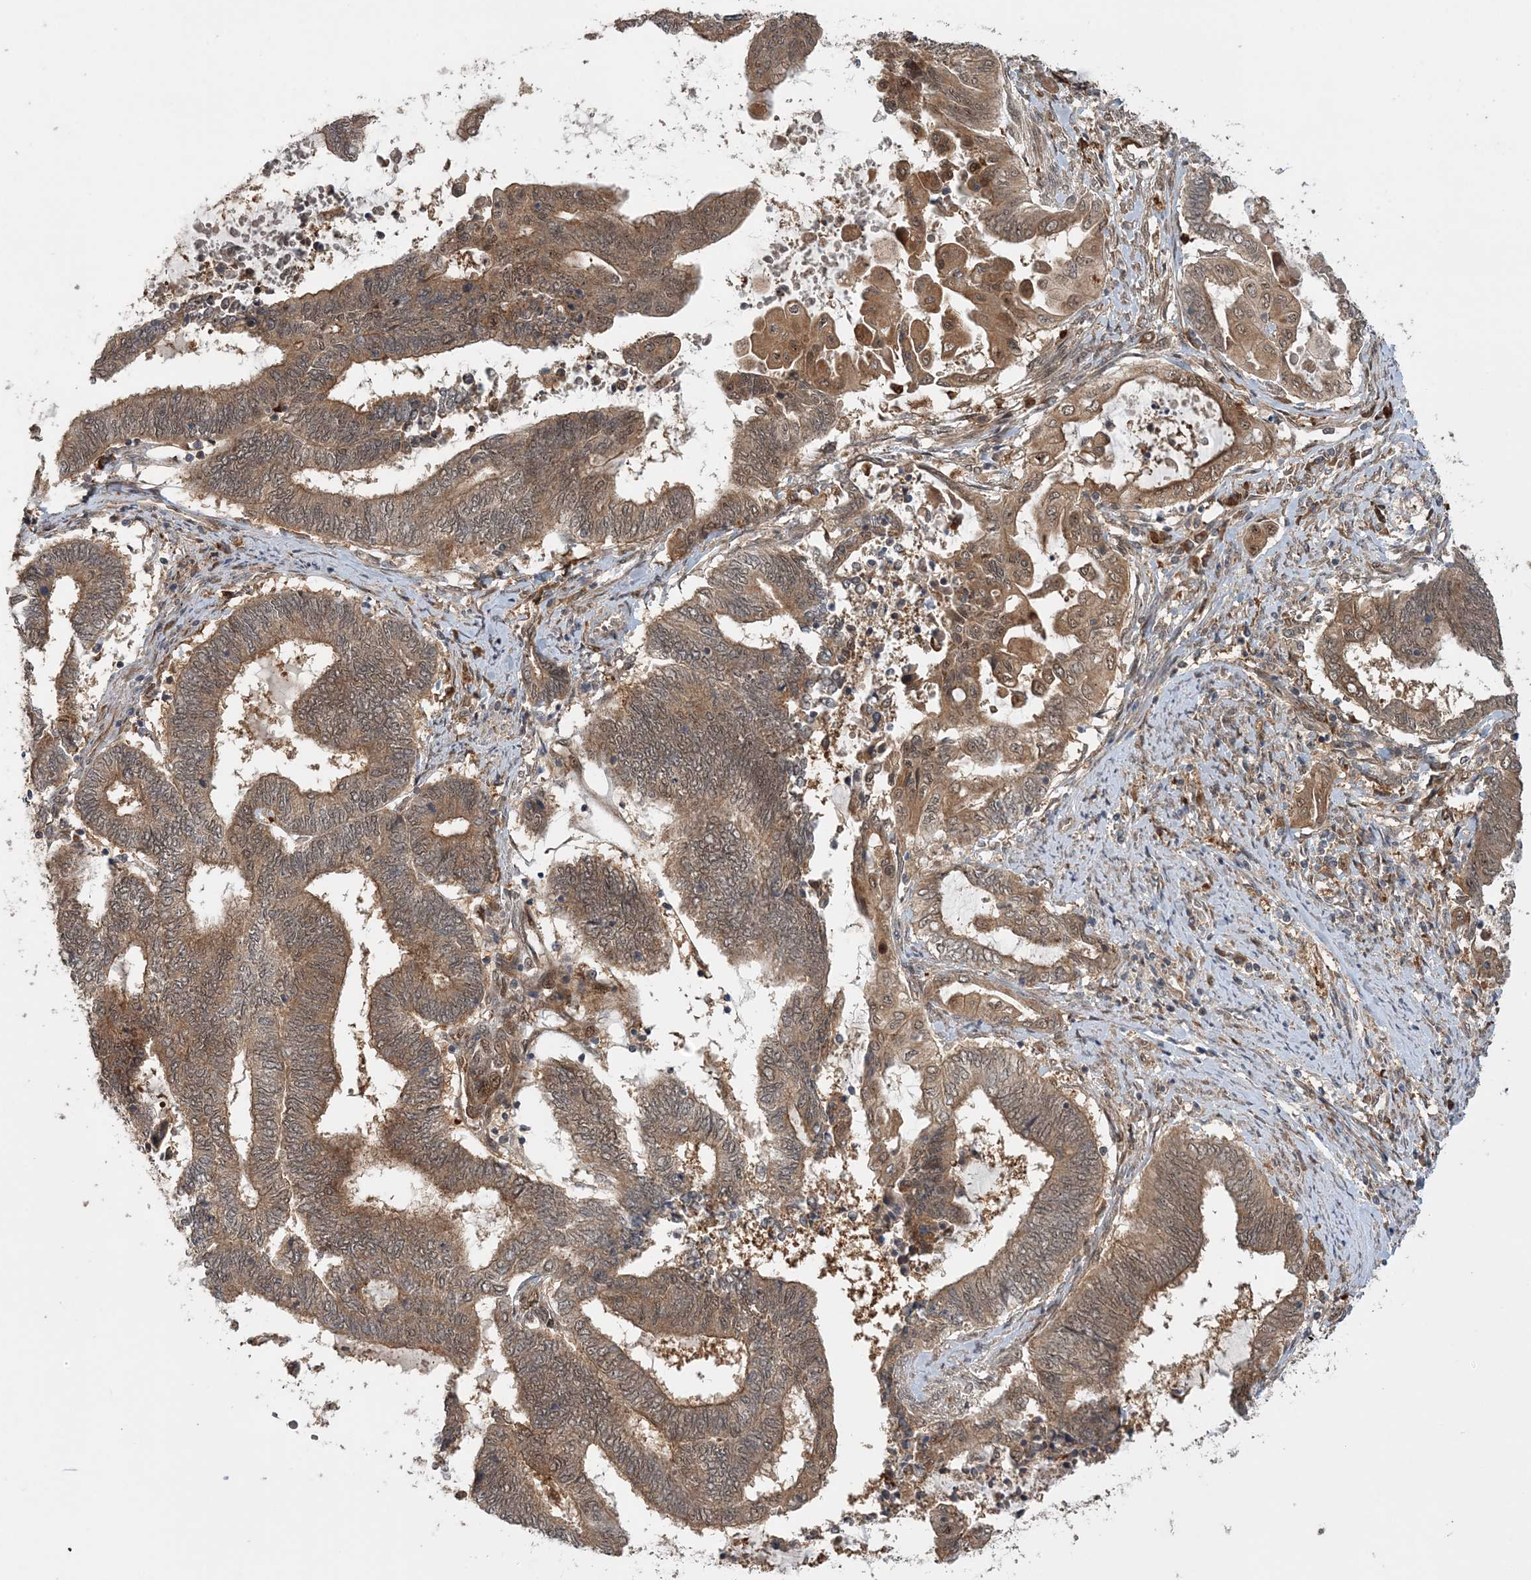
{"staining": {"intensity": "moderate", "quantity": ">75%", "location": "cytoplasmic/membranous,nuclear"}, "tissue": "endometrial cancer", "cell_type": "Tumor cells", "image_type": "cancer", "snomed": [{"axis": "morphology", "description": "Adenocarcinoma, NOS"}, {"axis": "topography", "description": "Uterus"}, {"axis": "topography", "description": "Endometrium"}], "caption": "IHC staining of adenocarcinoma (endometrial), which demonstrates medium levels of moderate cytoplasmic/membranous and nuclear expression in about >75% of tumor cells indicating moderate cytoplasmic/membranous and nuclear protein staining. The staining was performed using DAB (brown) for protein detection and nuclei were counterstained in hematoxylin (blue).", "gene": "UBTD2", "patient": {"sex": "female", "age": 70}}